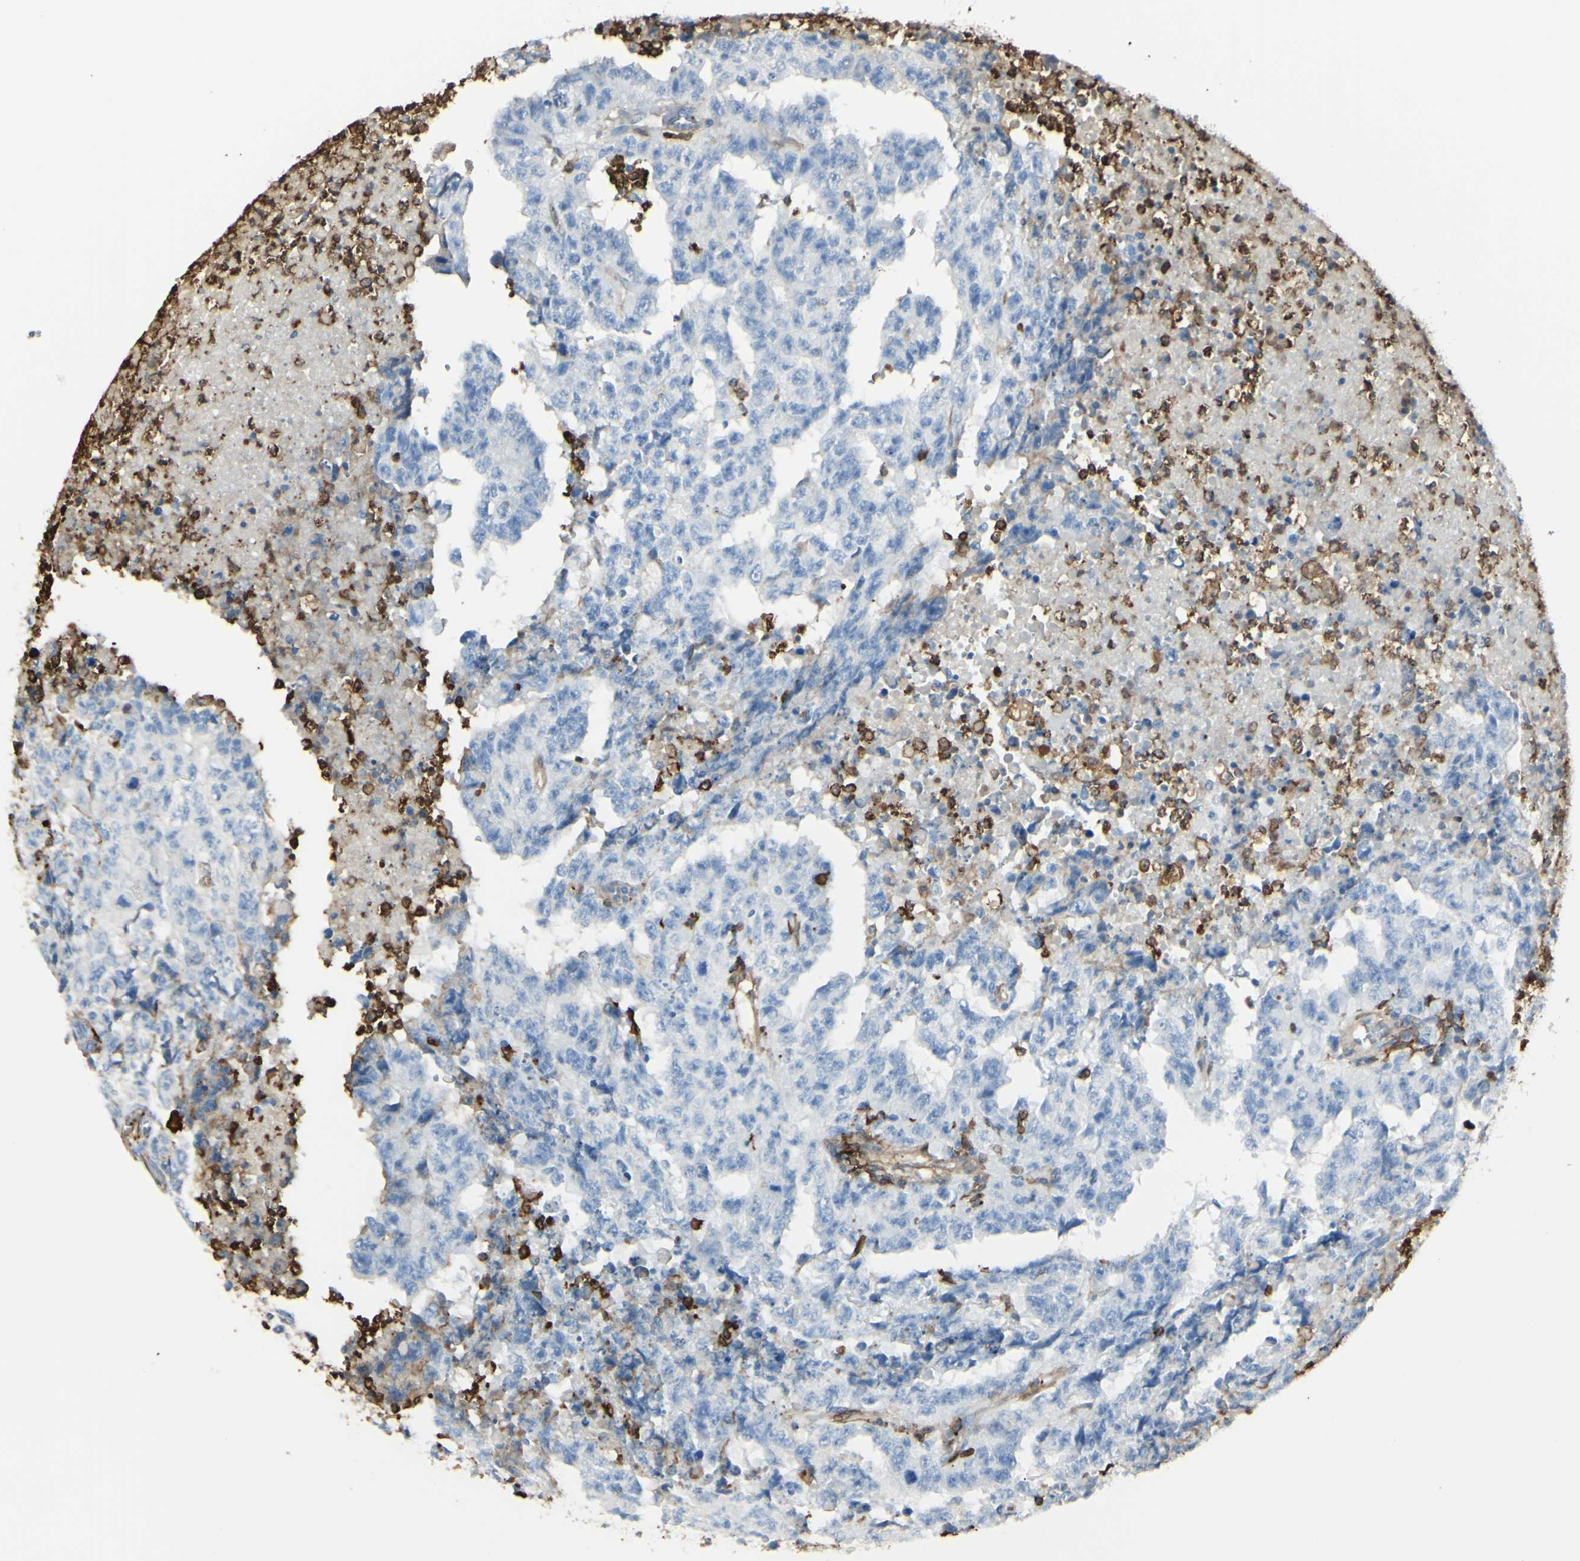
{"staining": {"intensity": "negative", "quantity": "none", "location": "none"}, "tissue": "testis cancer", "cell_type": "Tumor cells", "image_type": "cancer", "snomed": [{"axis": "morphology", "description": "Necrosis, NOS"}, {"axis": "morphology", "description": "Carcinoma, Embryonal, NOS"}, {"axis": "topography", "description": "Testis"}], "caption": "Tumor cells show no significant positivity in testis cancer (embryonal carcinoma). Brightfield microscopy of immunohistochemistry stained with DAB (brown) and hematoxylin (blue), captured at high magnification.", "gene": "GSN", "patient": {"sex": "male", "age": 19}}